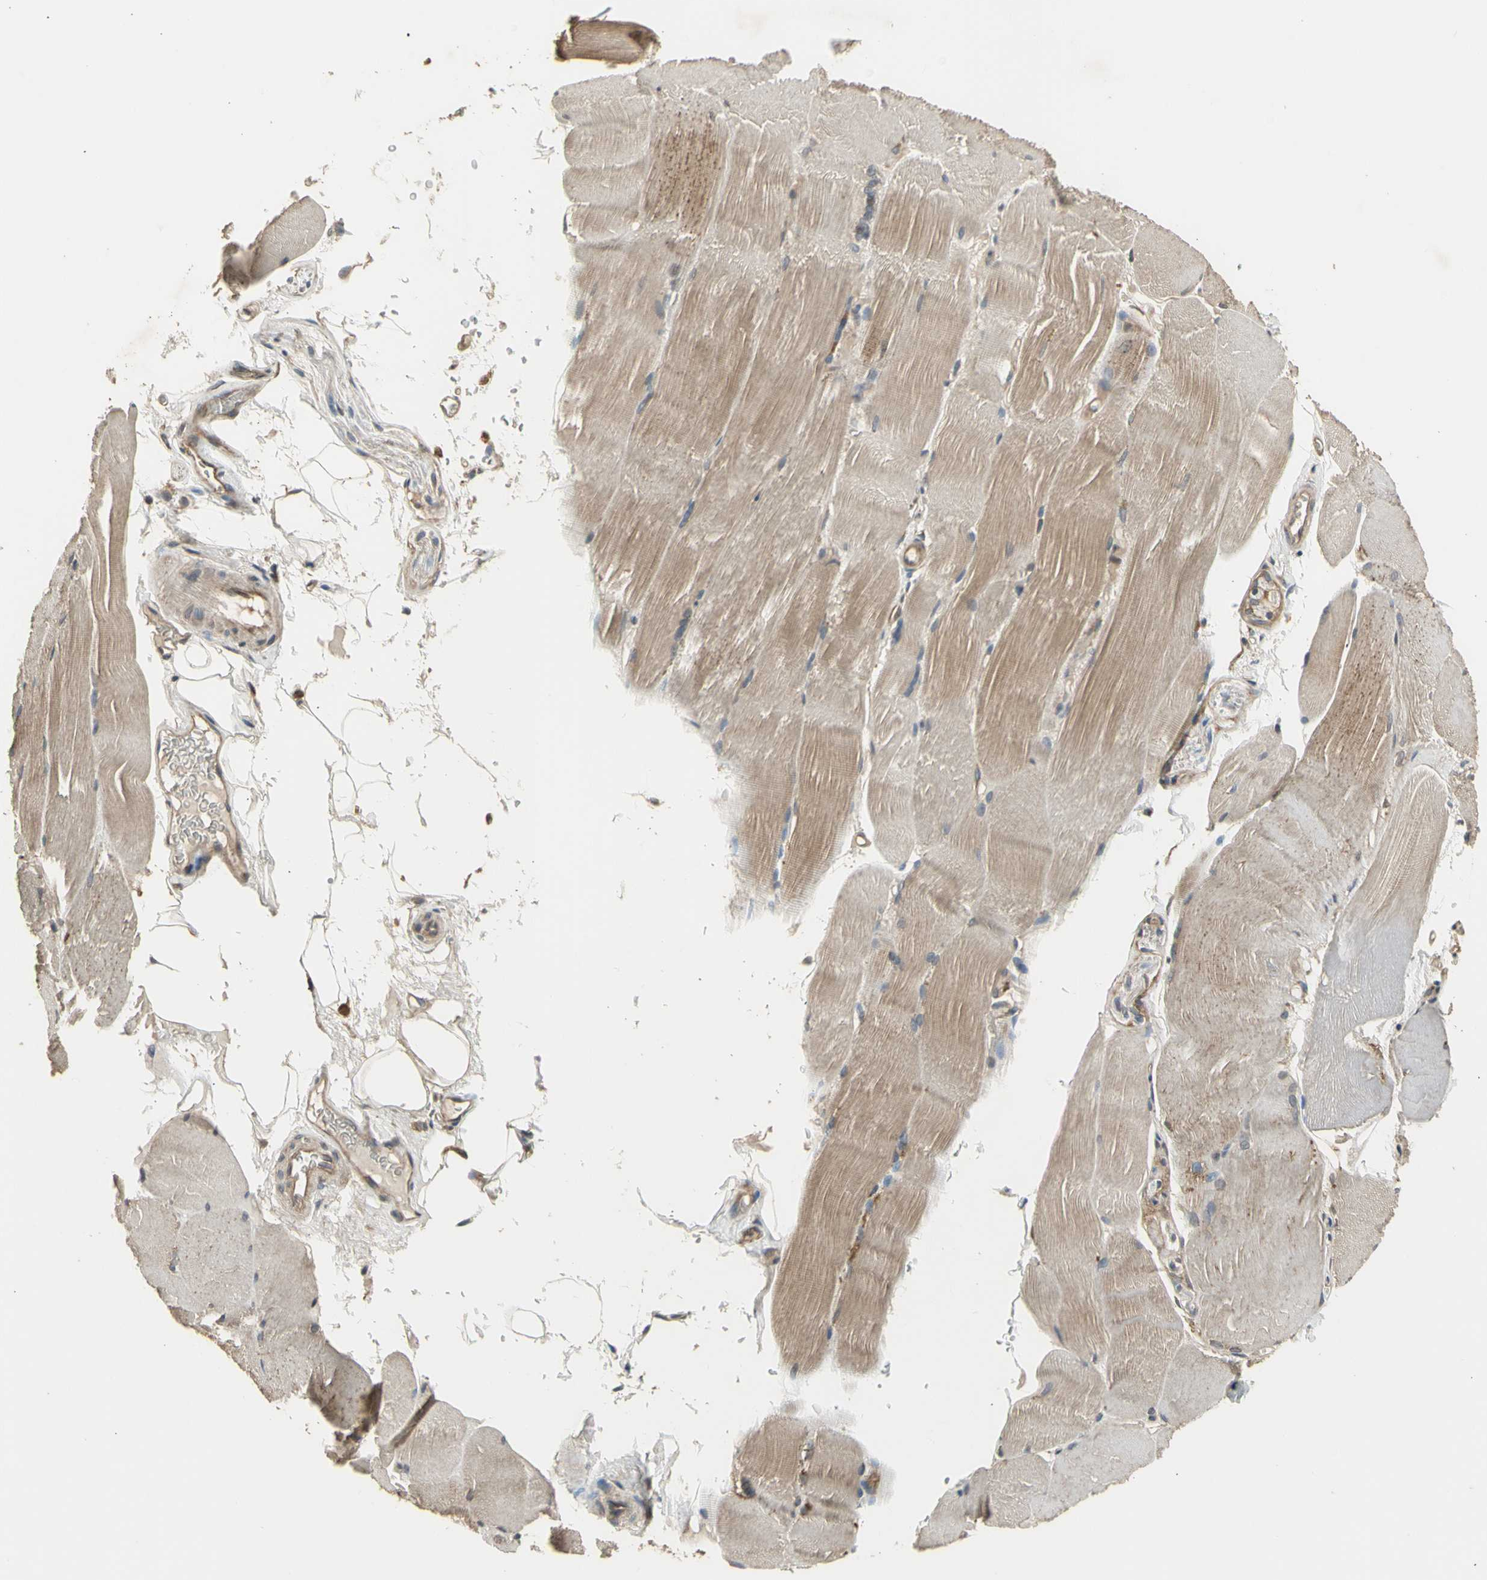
{"staining": {"intensity": "moderate", "quantity": ">75%", "location": "cytoplasmic/membranous"}, "tissue": "skeletal muscle", "cell_type": "Myocytes", "image_type": "normal", "snomed": [{"axis": "morphology", "description": "Normal tissue, NOS"}, {"axis": "topography", "description": "Skin"}, {"axis": "topography", "description": "Skeletal muscle"}], "caption": "A high-resolution histopathology image shows immunohistochemistry (IHC) staining of unremarkable skeletal muscle, which demonstrates moderate cytoplasmic/membranous staining in approximately >75% of myocytes. The protein is shown in brown color, while the nuclei are stained blue.", "gene": "EFNB2", "patient": {"sex": "male", "age": 83}}